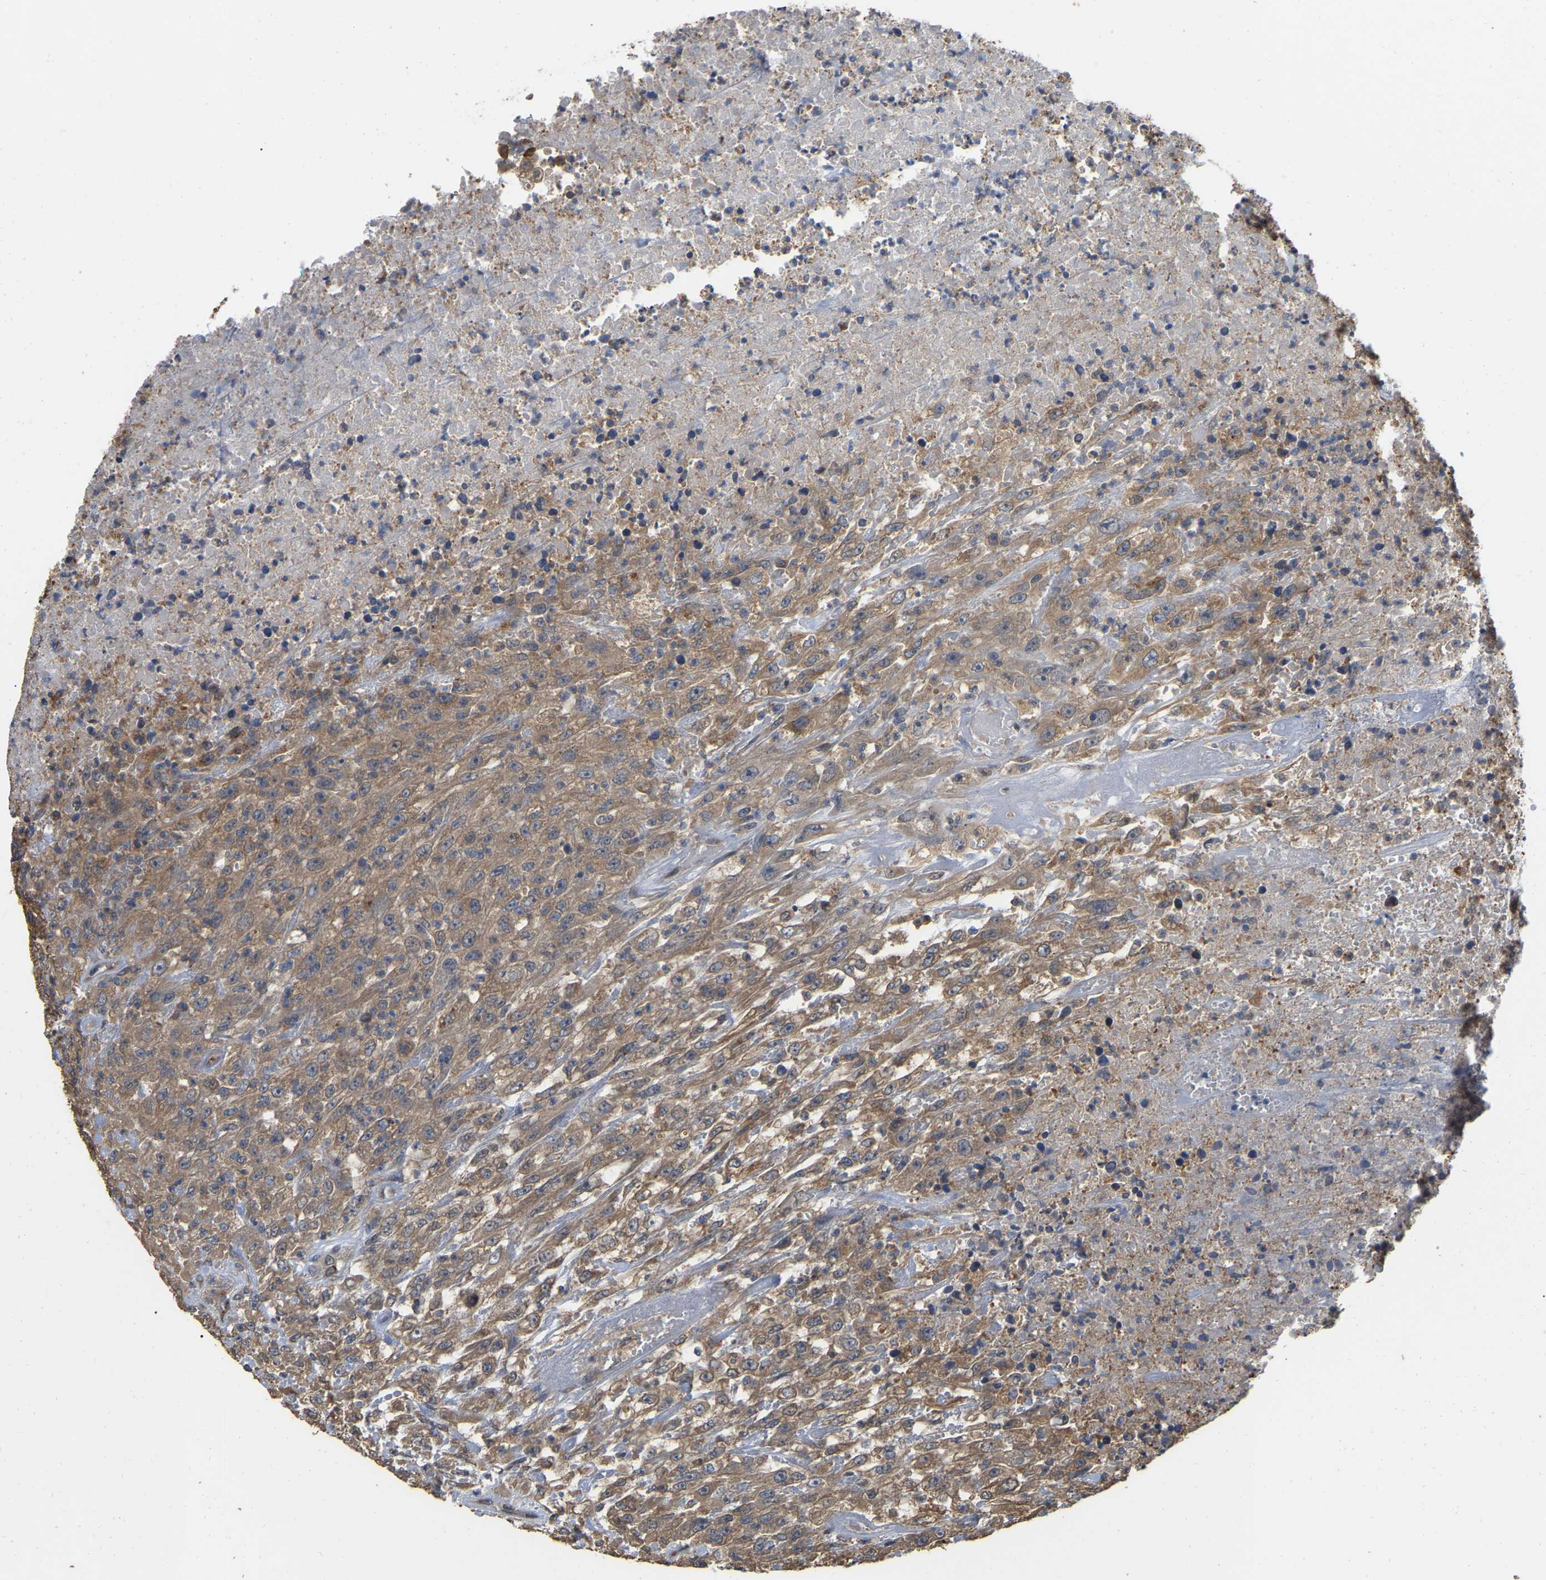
{"staining": {"intensity": "weak", "quantity": ">75%", "location": "cytoplasmic/membranous"}, "tissue": "urothelial cancer", "cell_type": "Tumor cells", "image_type": "cancer", "snomed": [{"axis": "morphology", "description": "Urothelial carcinoma, High grade"}, {"axis": "topography", "description": "Urinary bladder"}], "caption": "Approximately >75% of tumor cells in human high-grade urothelial carcinoma reveal weak cytoplasmic/membranous protein expression as visualized by brown immunohistochemical staining.", "gene": "FAM219A", "patient": {"sex": "male", "age": 46}}